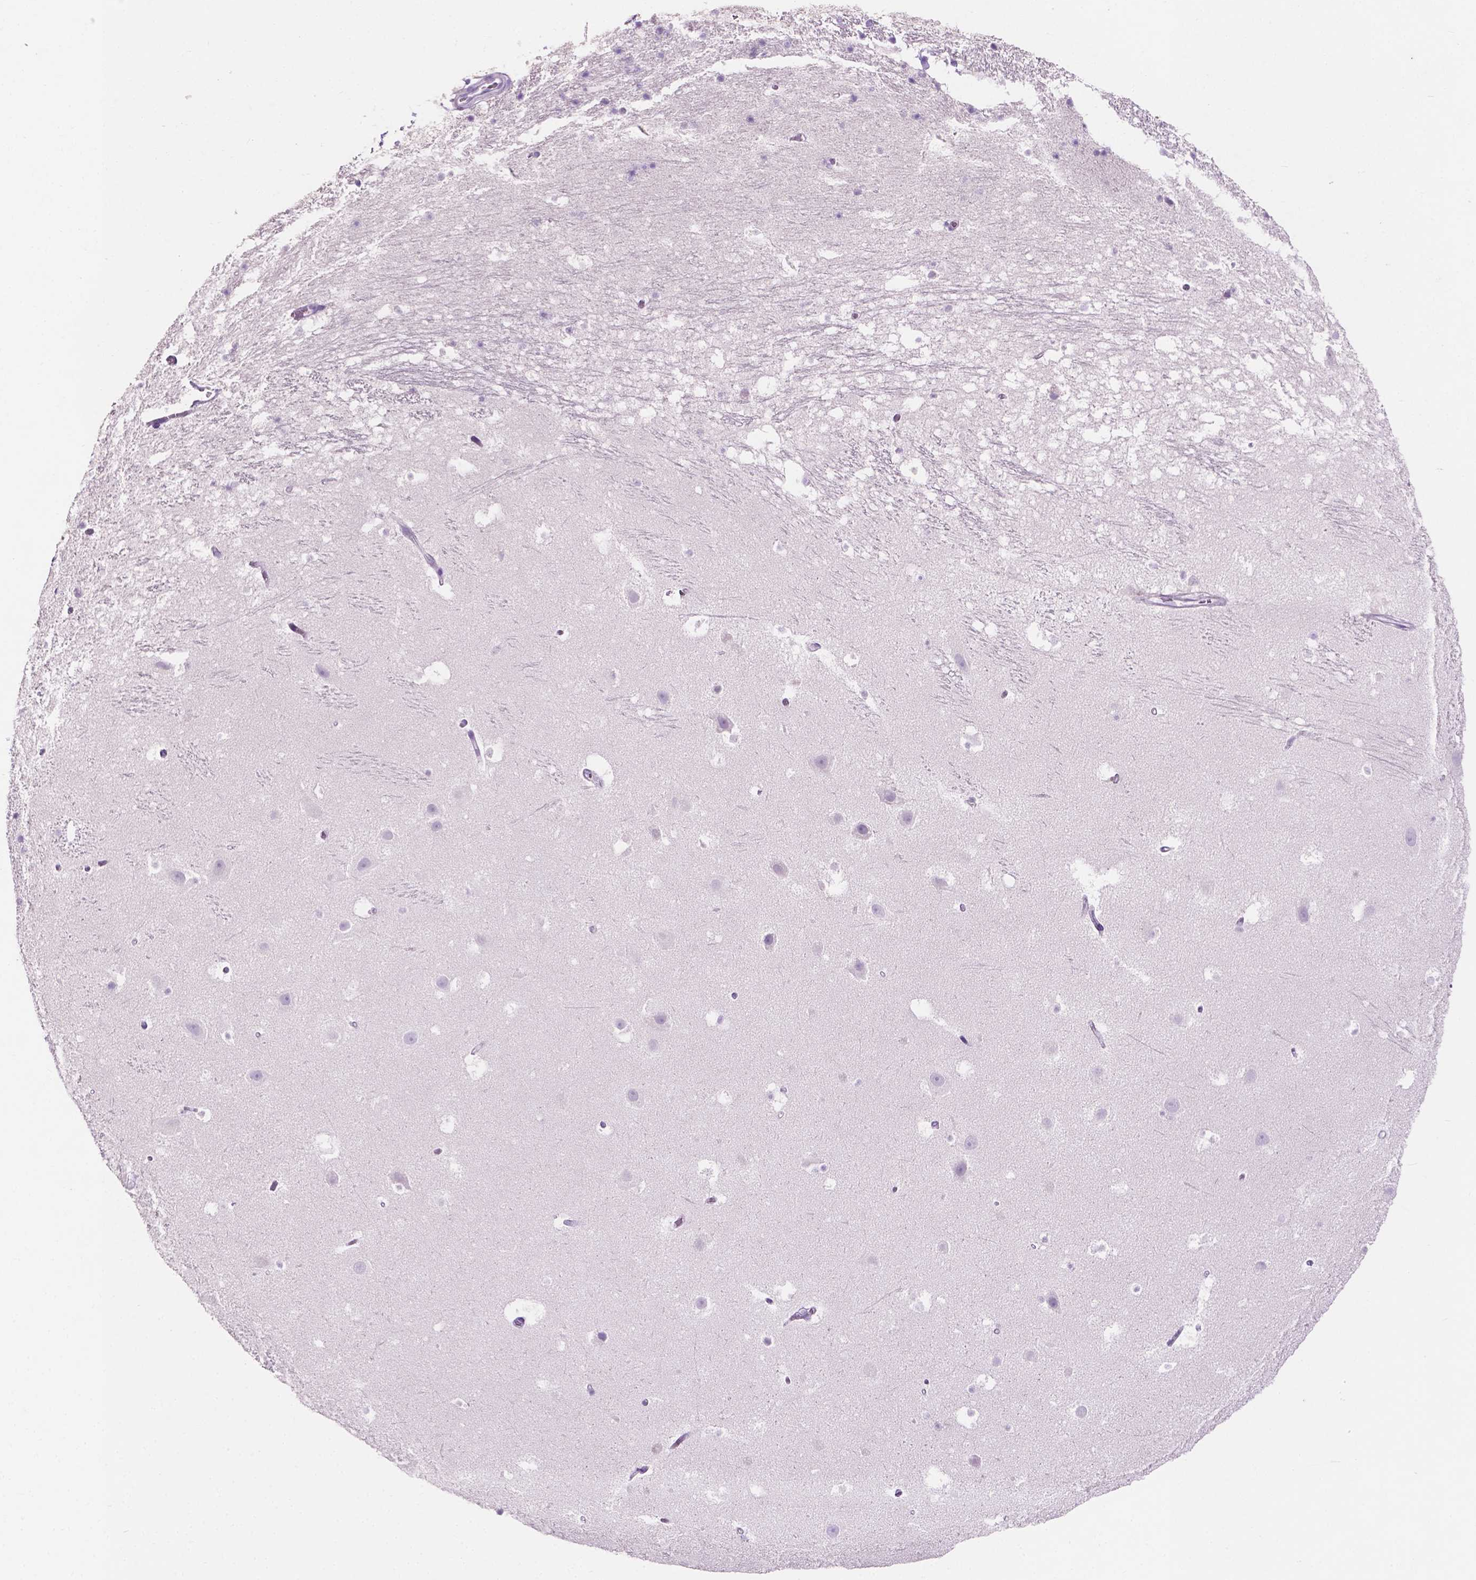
{"staining": {"intensity": "negative", "quantity": "none", "location": "none"}, "tissue": "hippocampus", "cell_type": "Glial cells", "image_type": "normal", "snomed": [{"axis": "morphology", "description": "Normal tissue, NOS"}, {"axis": "topography", "description": "Hippocampus"}], "caption": "Human hippocampus stained for a protein using IHC displays no staining in glial cells.", "gene": "SIAH2", "patient": {"sex": "male", "age": 26}}